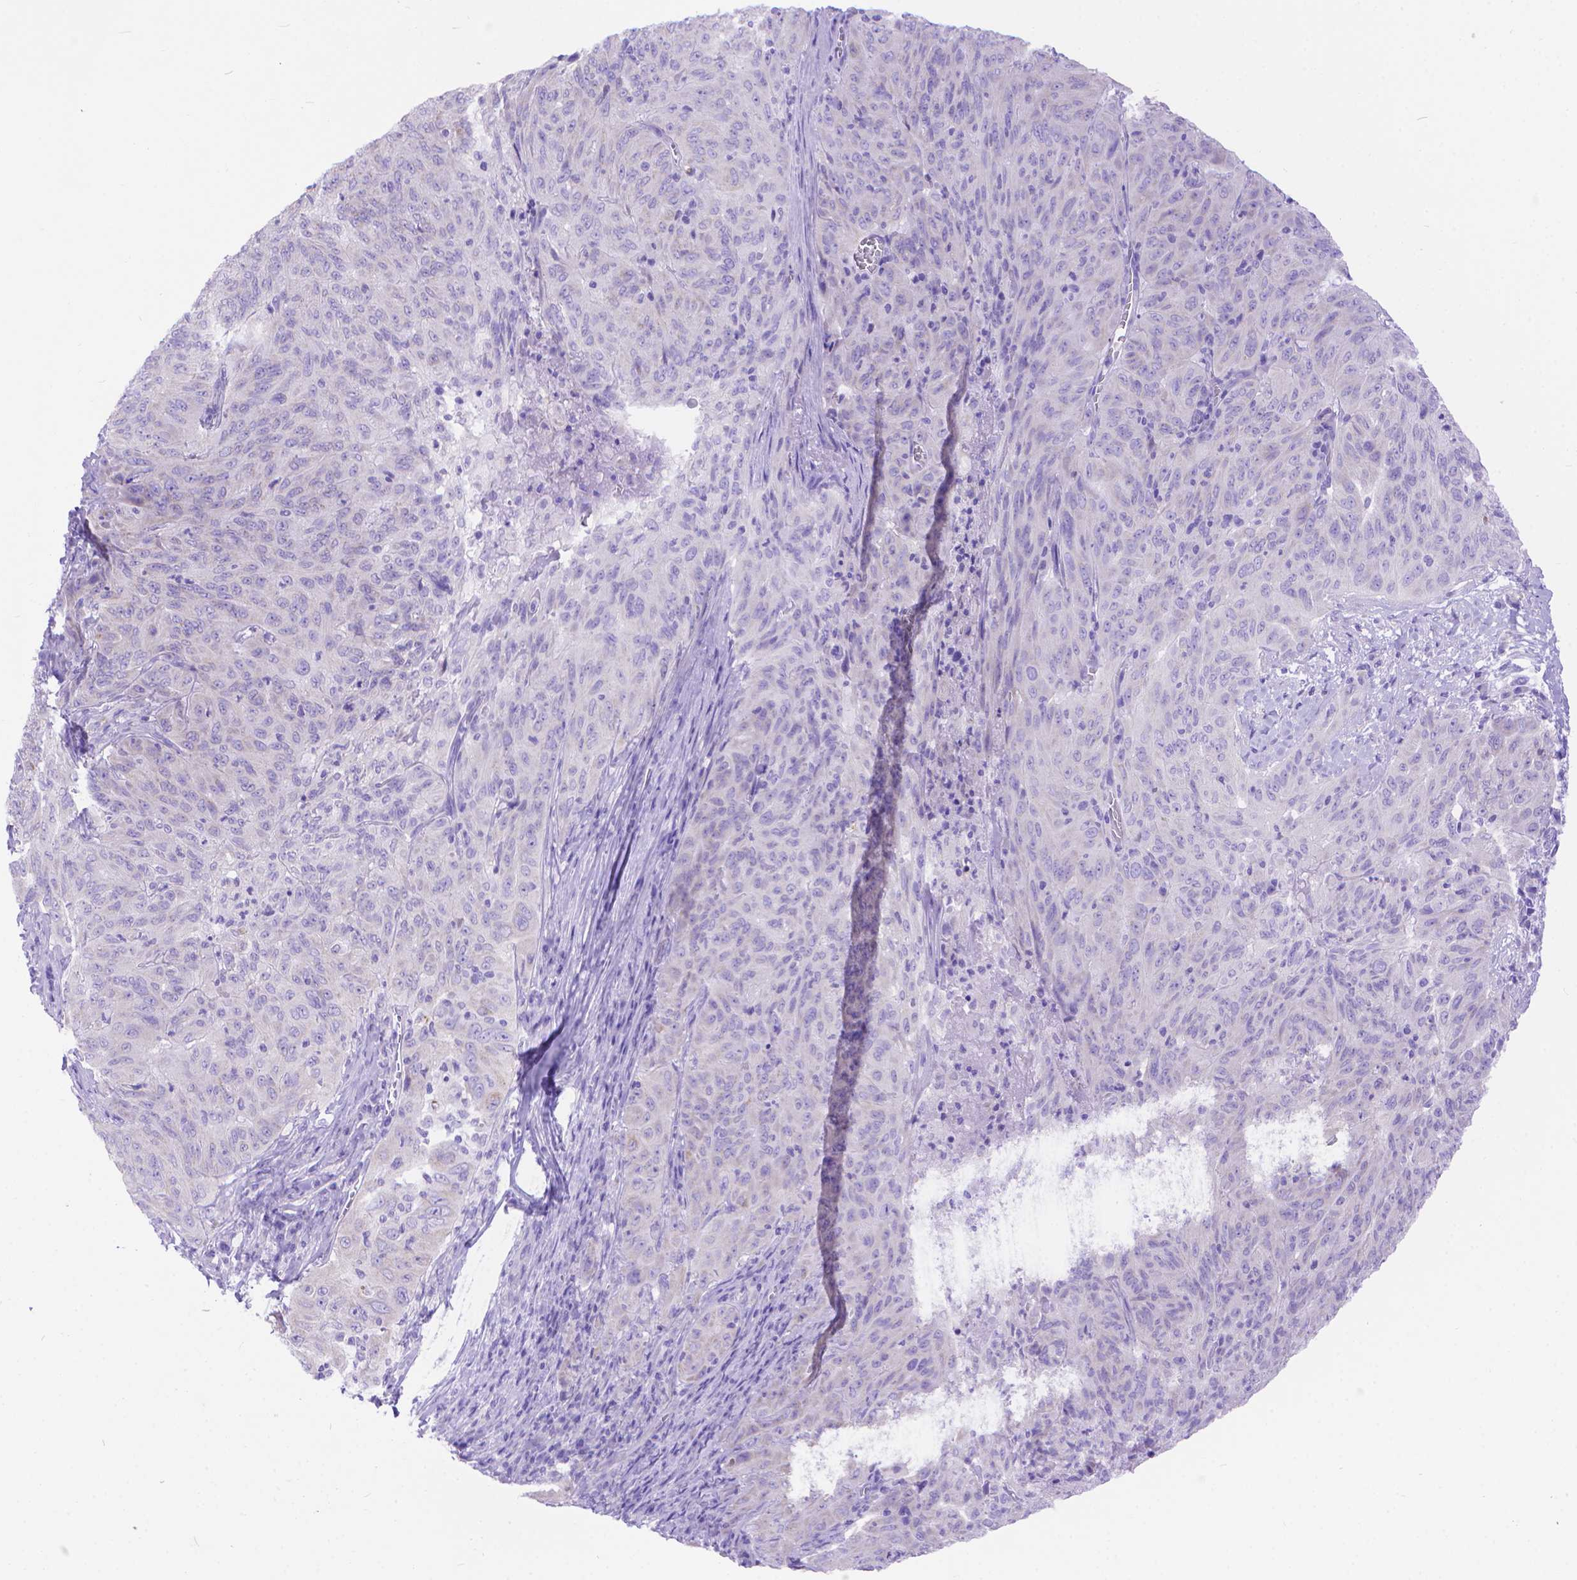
{"staining": {"intensity": "negative", "quantity": "none", "location": "none"}, "tissue": "pancreatic cancer", "cell_type": "Tumor cells", "image_type": "cancer", "snomed": [{"axis": "morphology", "description": "Adenocarcinoma, NOS"}, {"axis": "topography", "description": "Pancreas"}], "caption": "Immunohistochemistry photomicrograph of neoplastic tissue: pancreatic cancer (adenocarcinoma) stained with DAB (3,3'-diaminobenzidine) displays no significant protein positivity in tumor cells. (Stains: DAB (3,3'-diaminobenzidine) IHC with hematoxylin counter stain, Microscopy: brightfield microscopy at high magnification).", "gene": "DHRS2", "patient": {"sex": "male", "age": 63}}